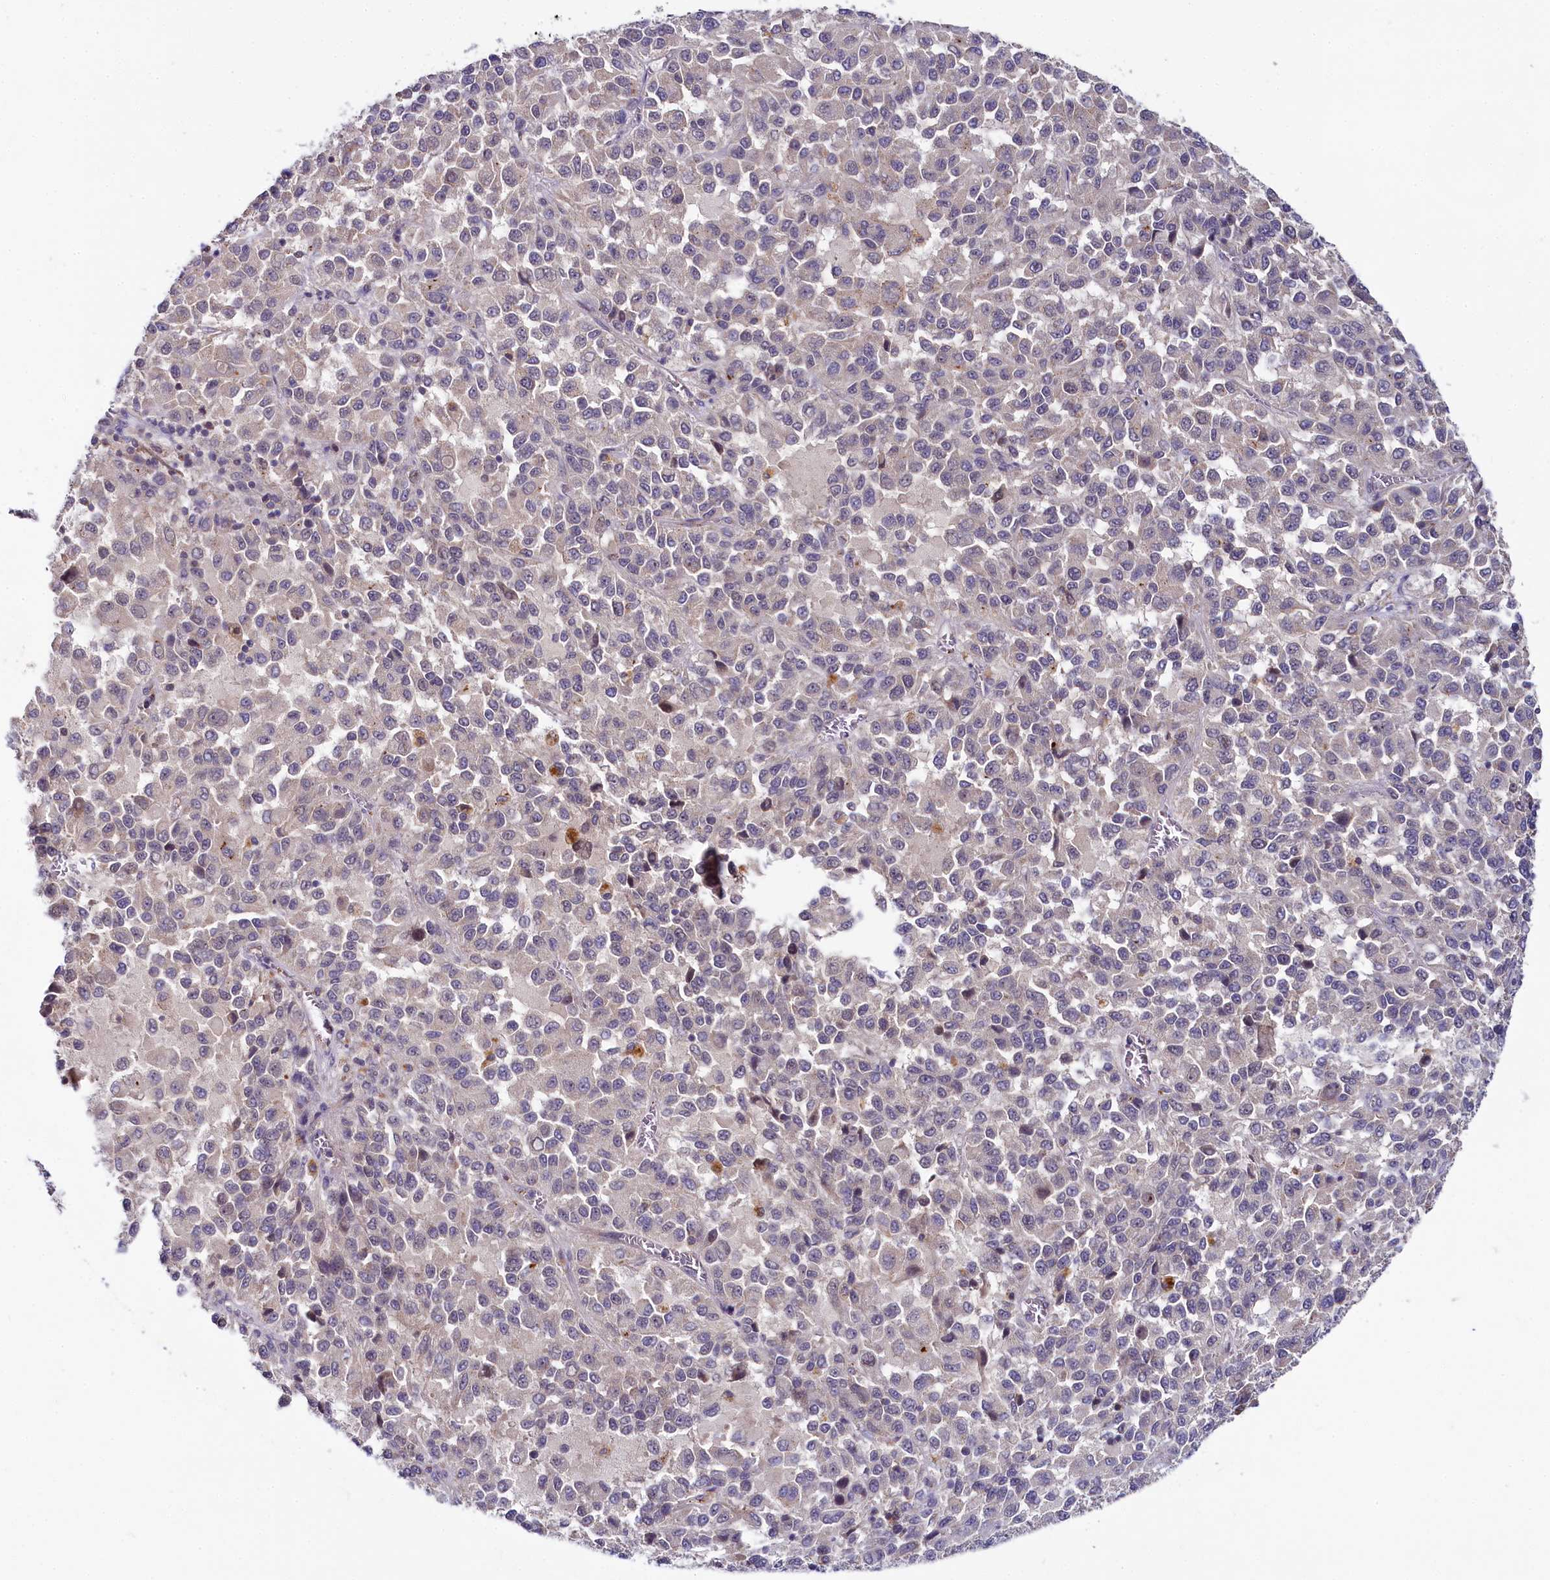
{"staining": {"intensity": "negative", "quantity": "none", "location": "none"}, "tissue": "melanoma", "cell_type": "Tumor cells", "image_type": "cancer", "snomed": [{"axis": "morphology", "description": "Malignant melanoma, Metastatic site"}, {"axis": "topography", "description": "Lung"}], "caption": "IHC micrograph of neoplastic tissue: malignant melanoma (metastatic site) stained with DAB exhibits no significant protein positivity in tumor cells. The staining is performed using DAB brown chromogen with nuclei counter-stained in using hematoxylin.", "gene": "SPINK9", "patient": {"sex": "male", "age": 64}}